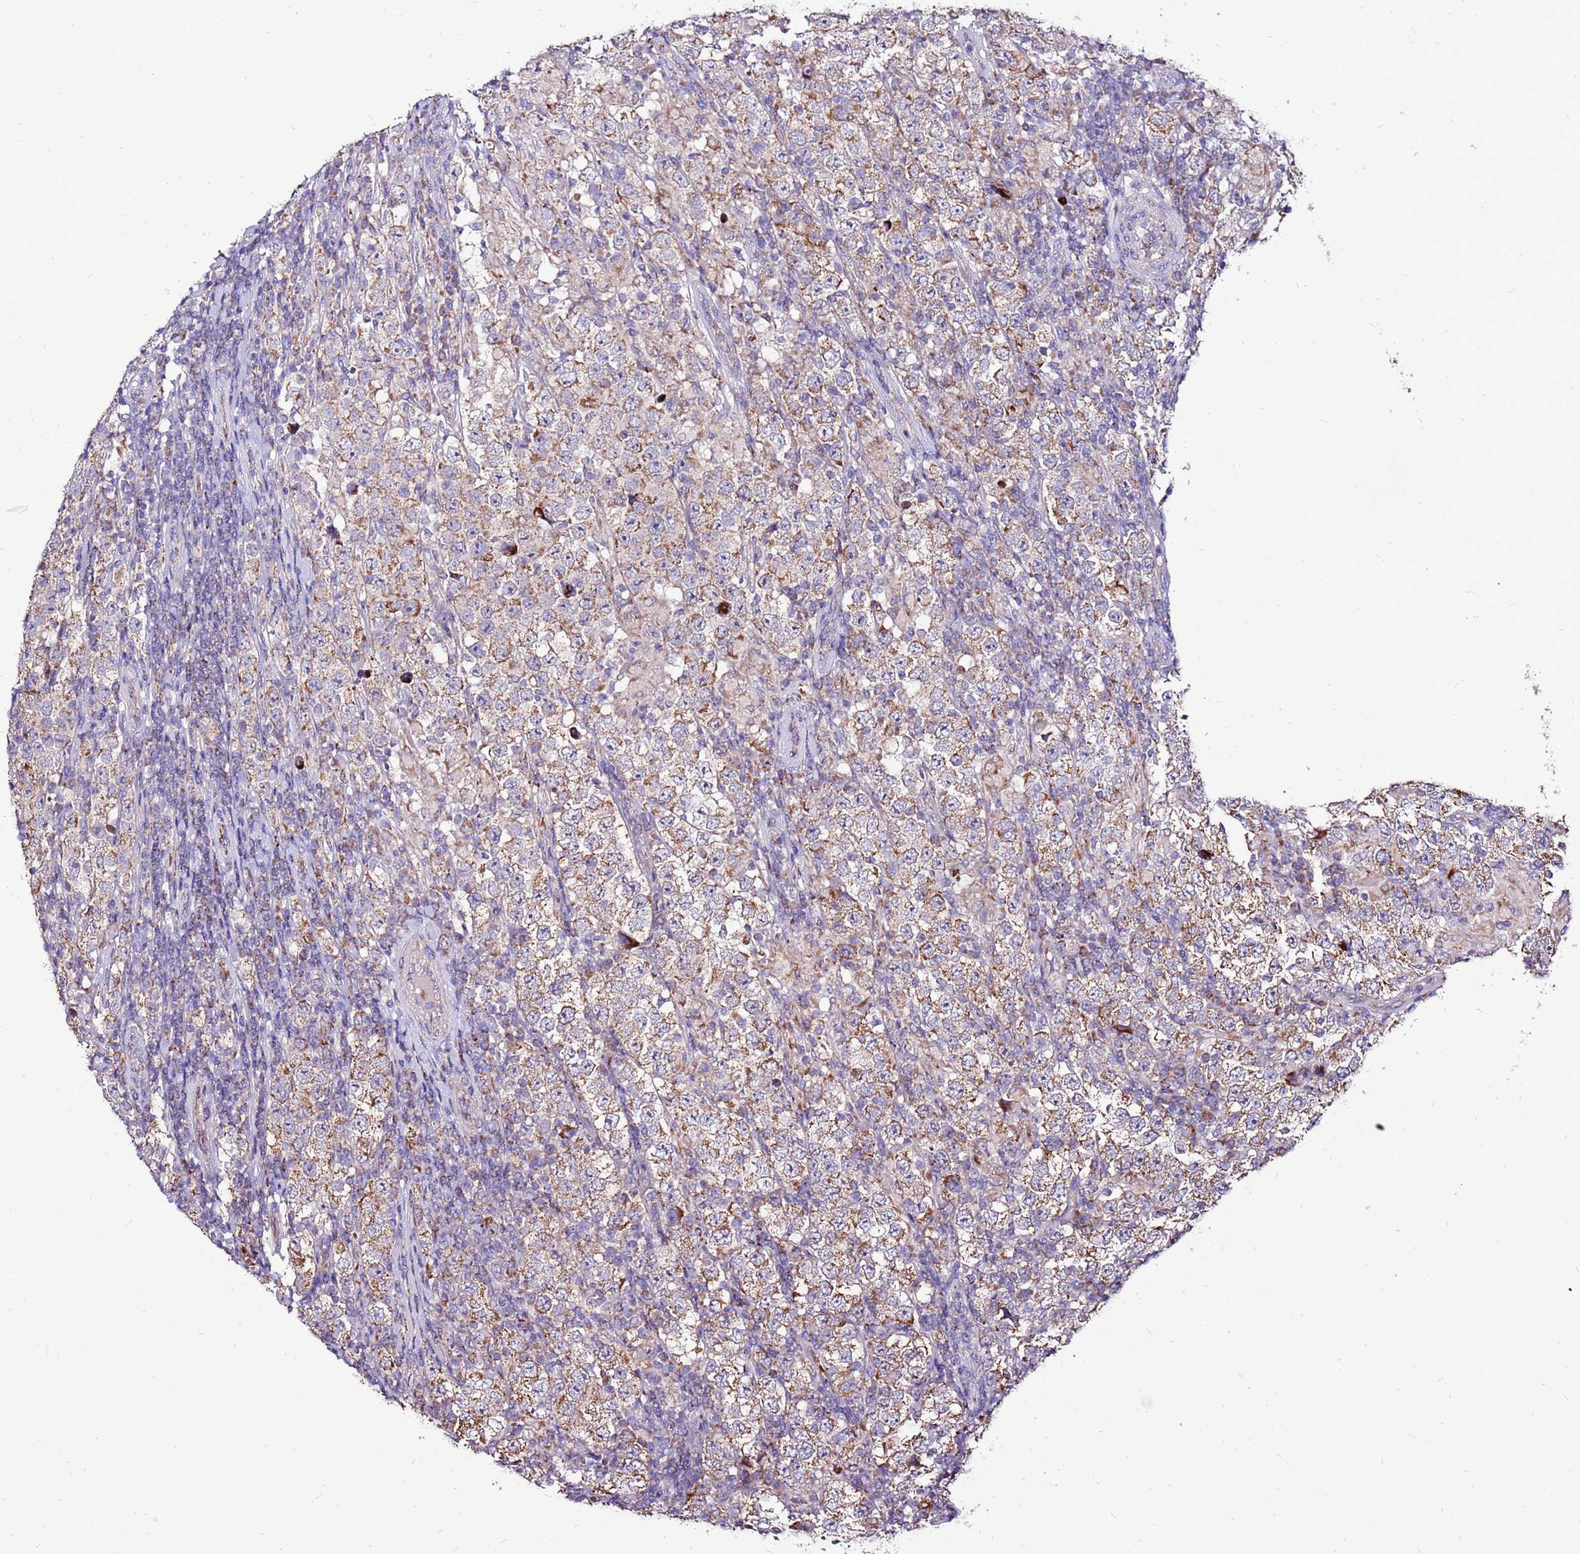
{"staining": {"intensity": "weak", "quantity": ">75%", "location": "cytoplasmic/membranous"}, "tissue": "testis cancer", "cell_type": "Tumor cells", "image_type": "cancer", "snomed": [{"axis": "morphology", "description": "Normal tissue, NOS"}, {"axis": "morphology", "description": "Urothelial carcinoma, High grade"}, {"axis": "morphology", "description": "Seminoma, NOS"}, {"axis": "morphology", "description": "Carcinoma, Embryonal, NOS"}, {"axis": "topography", "description": "Urinary bladder"}, {"axis": "topography", "description": "Testis"}], "caption": "An immunohistochemistry (IHC) histopathology image of neoplastic tissue is shown. Protein staining in brown highlights weak cytoplasmic/membranous positivity in testis cancer within tumor cells. The protein is stained brown, and the nuclei are stained in blue (DAB IHC with brightfield microscopy, high magnification).", "gene": "SPSB3", "patient": {"sex": "male", "age": 41}}